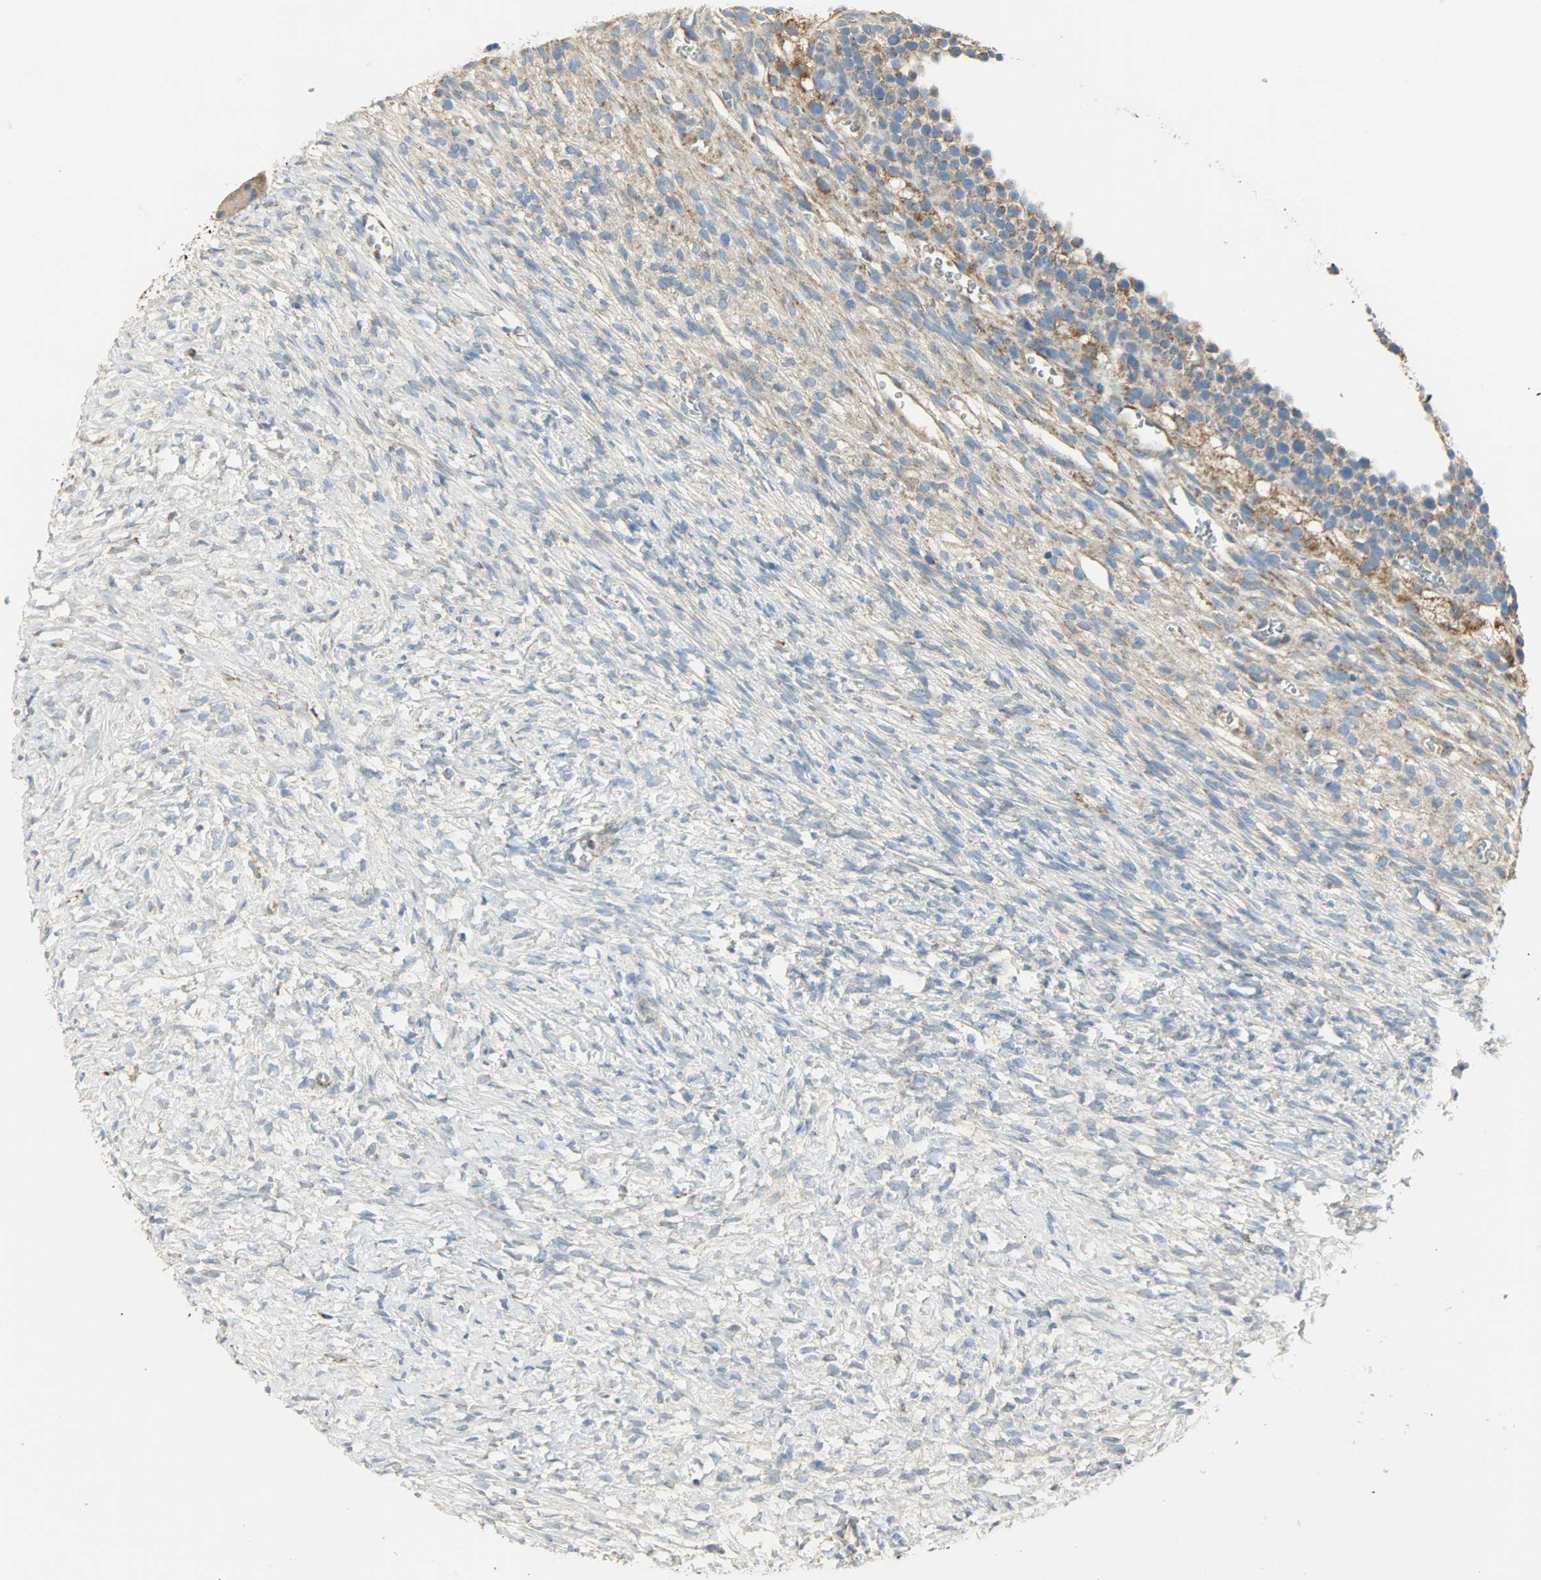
{"staining": {"intensity": "negative", "quantity": "none", "location": "none"}, "tissue": "ovary", "cell_type": "Ovarian stroma cells", "image_type": "normal", "snomed": [{"axis": "morphology", "description": "Normal tissue, NOS"}, {"axis": "topography", "description": "Ovary"}], "caption": "Immunohistochemical staining of benign ovary demonstrates no significant staining in ovarian stroma cells. (Brightfield microscopy of DAB (3,3'-diaminobenzidine) IHC at high magnification).", "gene": "NNT", "patient": {"sex": "female", "age": 35}}